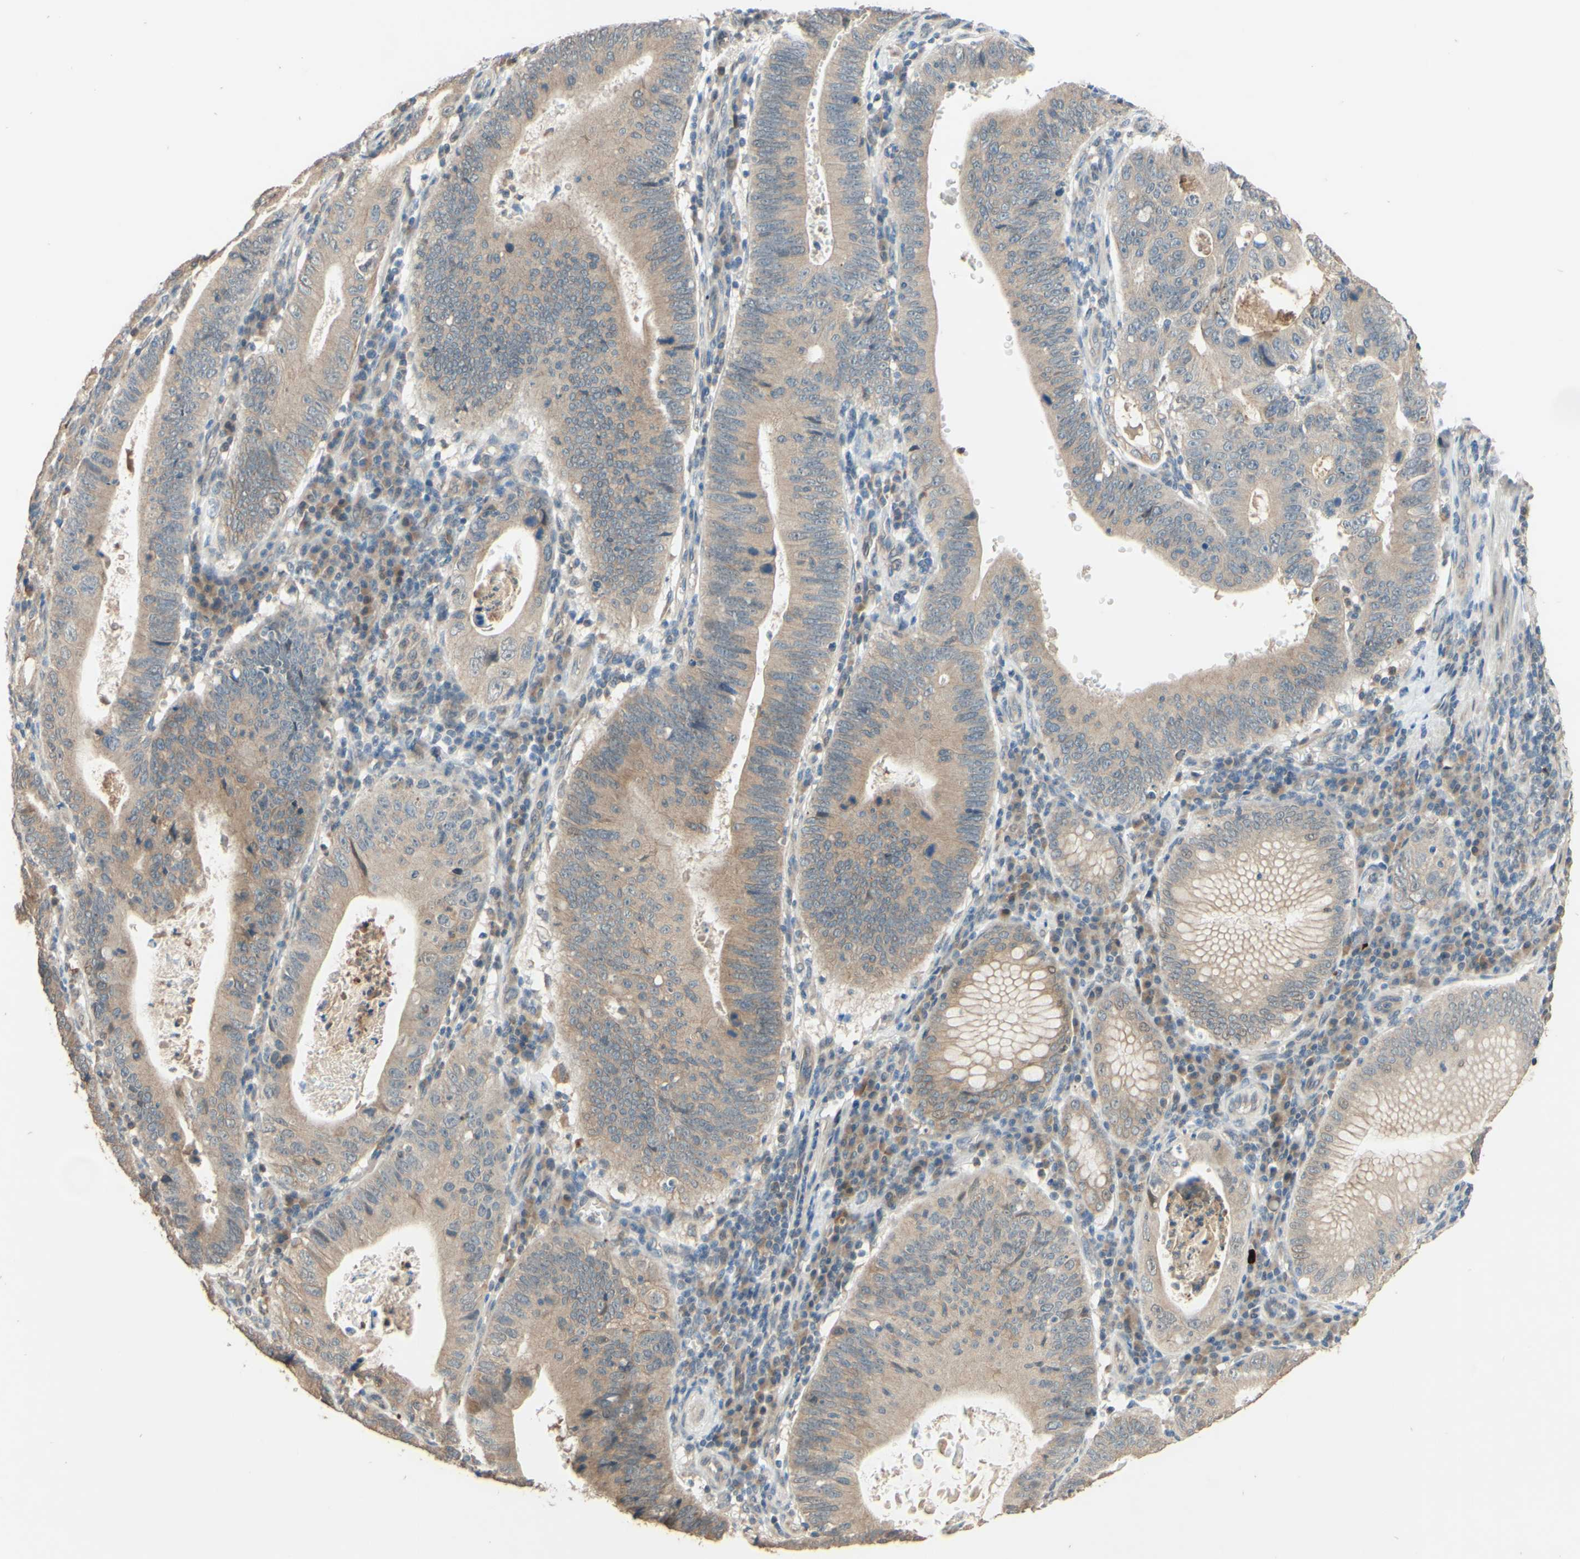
{"staining": {"intensity": "weak", "quantity": ">75%", "location": "cytoplasmic/membranous"}, "tissue": "stomach cancer", "cell_type": "Tumor cells", "image_type": "cancer", "snomed": [{"axis": "morphology", "description": "Adenocarcinoma, NOS"}, {"axis": "topography", "description": "Stomach"}], "caption": "Immunohistochemistry (IHC) histopathology image of adenocarcinoma (stomach) stained for a protein (brown), which demonstrates low levels of weak cytoplasmic/membranous expression in about >75% of tumor cells.", "gene": "SMIM19", "patient": {"sex": "male", "age": 59}}